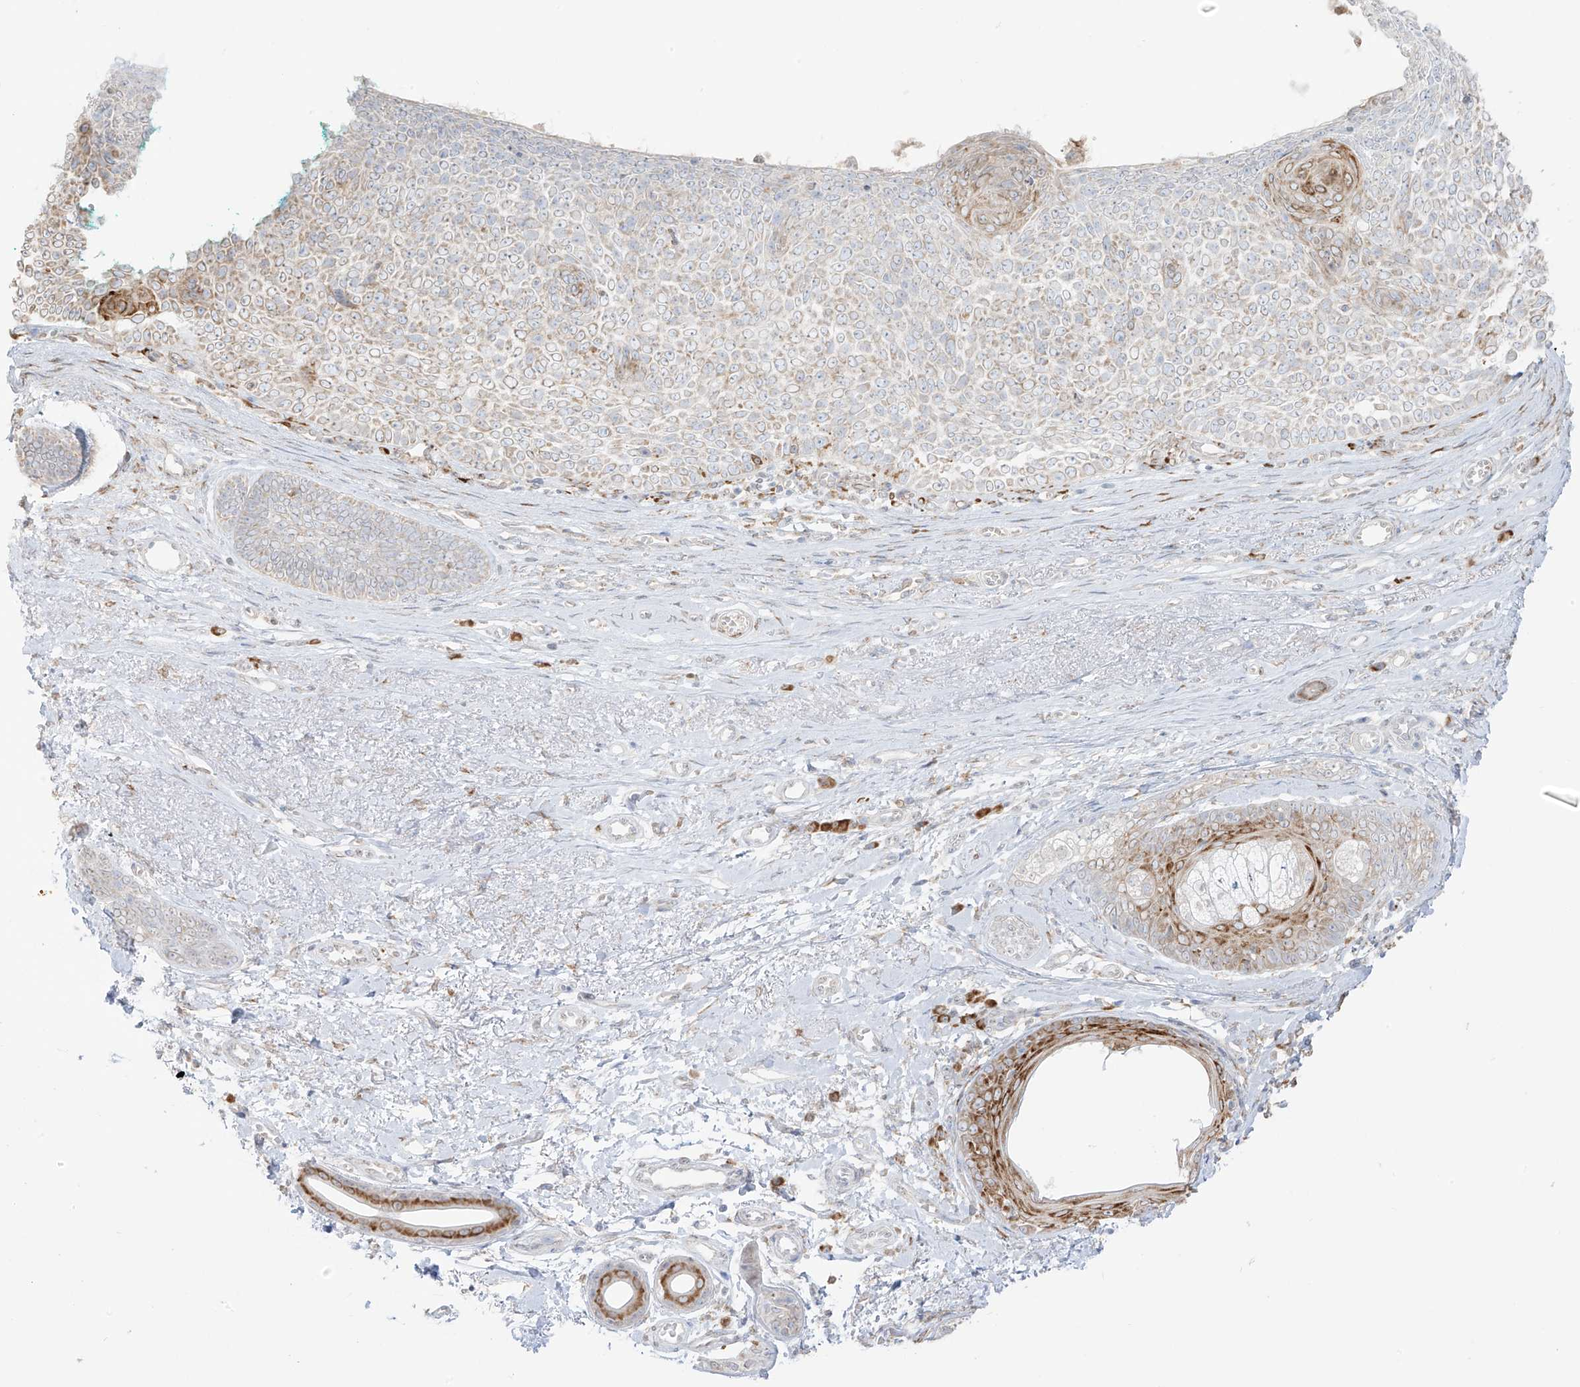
{"staining": {"intensity": "weak", "quantity": "<25%", "location": "cytoplasmic/membranous"}, "tissue": "skin cancer", "cell_type": "Tumor cells", "image_type": "cancer", "snomed": [{"axis": "morphology", "description": "Basal cell carcinoma"}, {"axis": "topography", "description": "Skin"}], "caption": "The micrograph shows no staining of tumor cells in skin cancer. (Stains: DAB immunohistochemistry (IHC) with hematoxylin counter stain, Microscopy: brightfield microscopy at high magnification).", "gene": "LRRC59", "patient": {"sex": "female", "age": 81}}